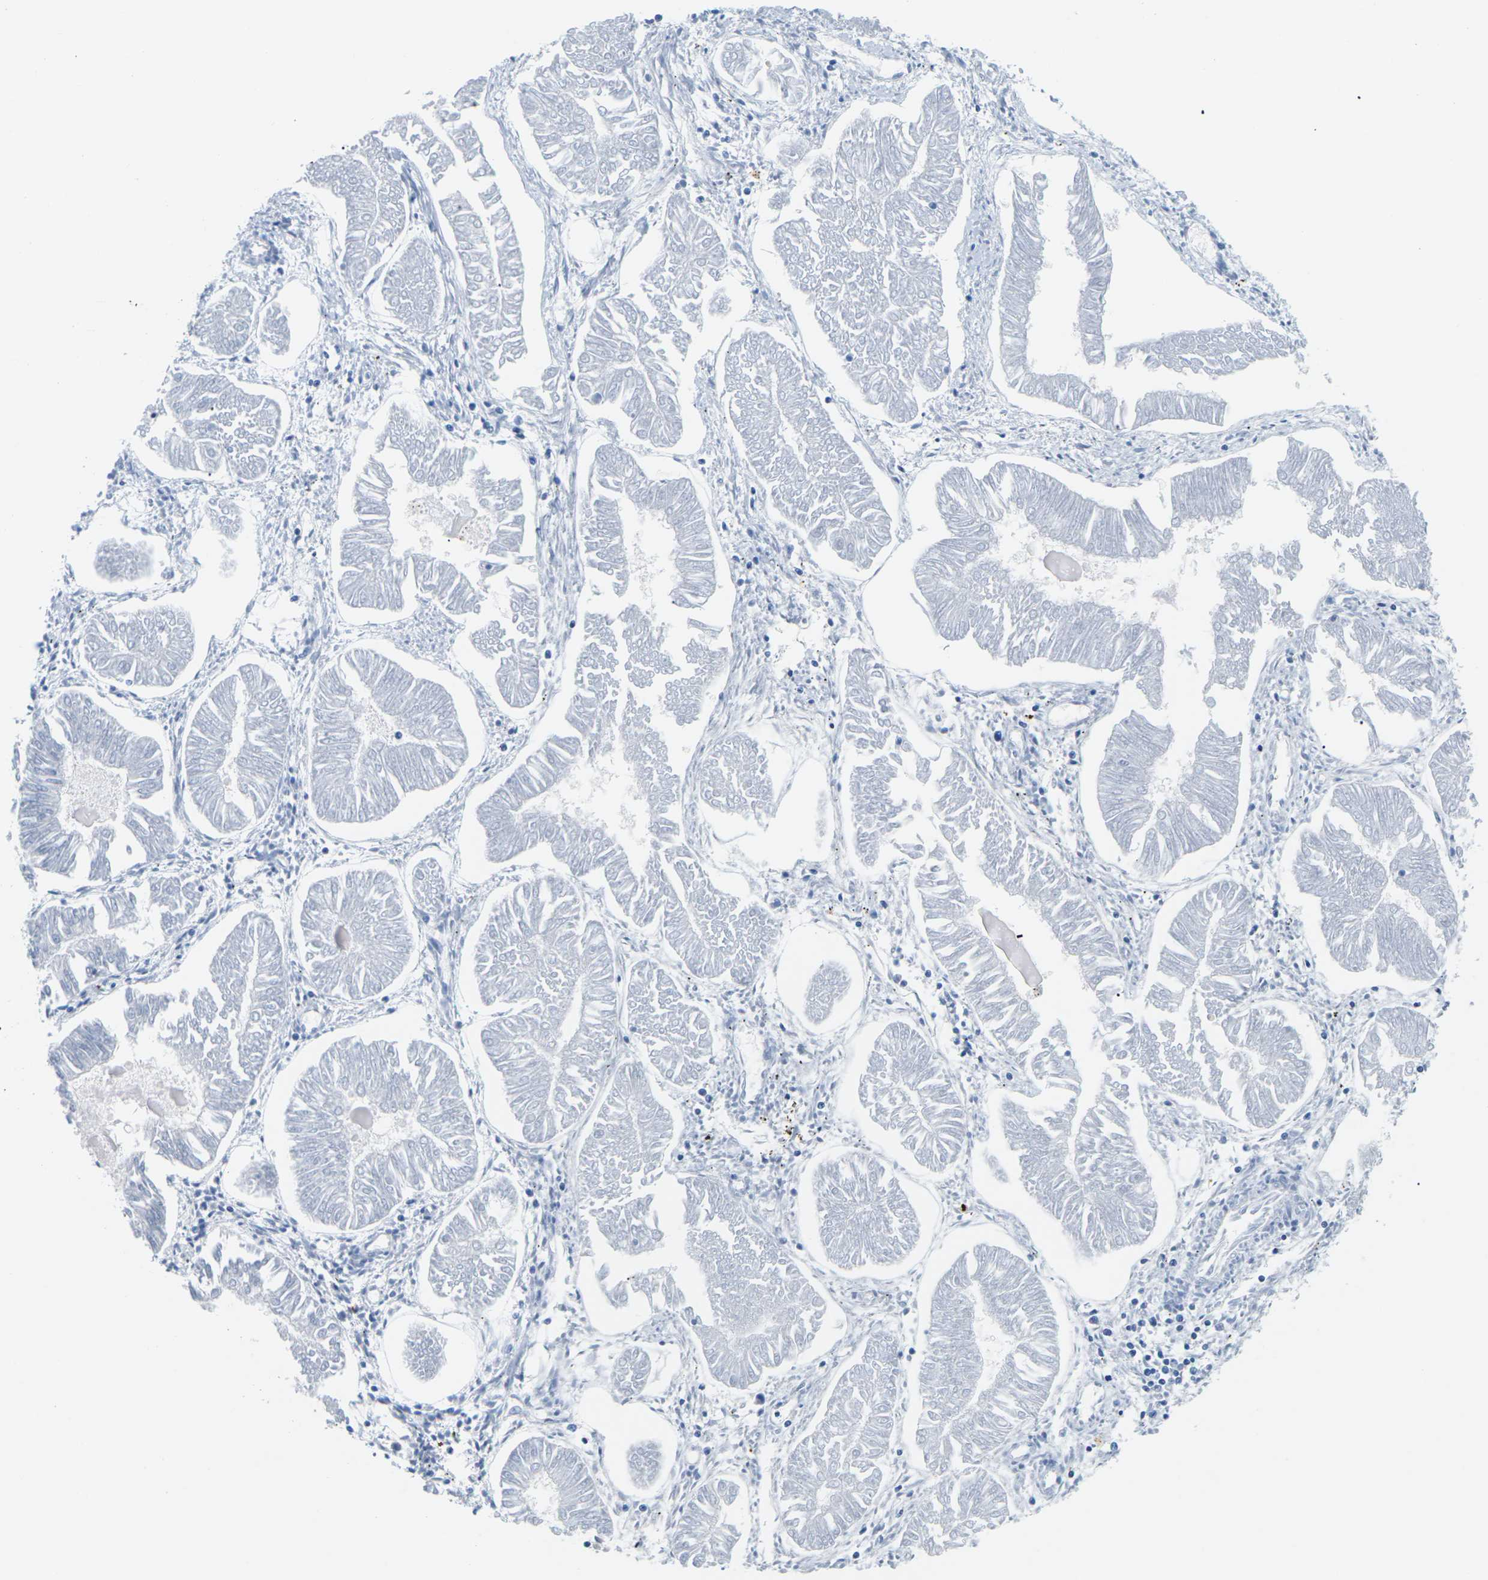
{"staining": {"intensity": "negative", "quantity": "none", "location": "none"}, "tissue": "endometrial cancer", "cell_type": "Tumor cells", "image_type": "cancer", "snomed": [{"axis": "morphology", "description": "Adenocarcinoma, NOS"}, {"axis": "topography", "description": "Endometrium"}], "caption": "There is no significant positivity in tumor cells of endometrial cancer.", "gene": "SYNGR2", "patient": {"sex": "female", "age": 53}}